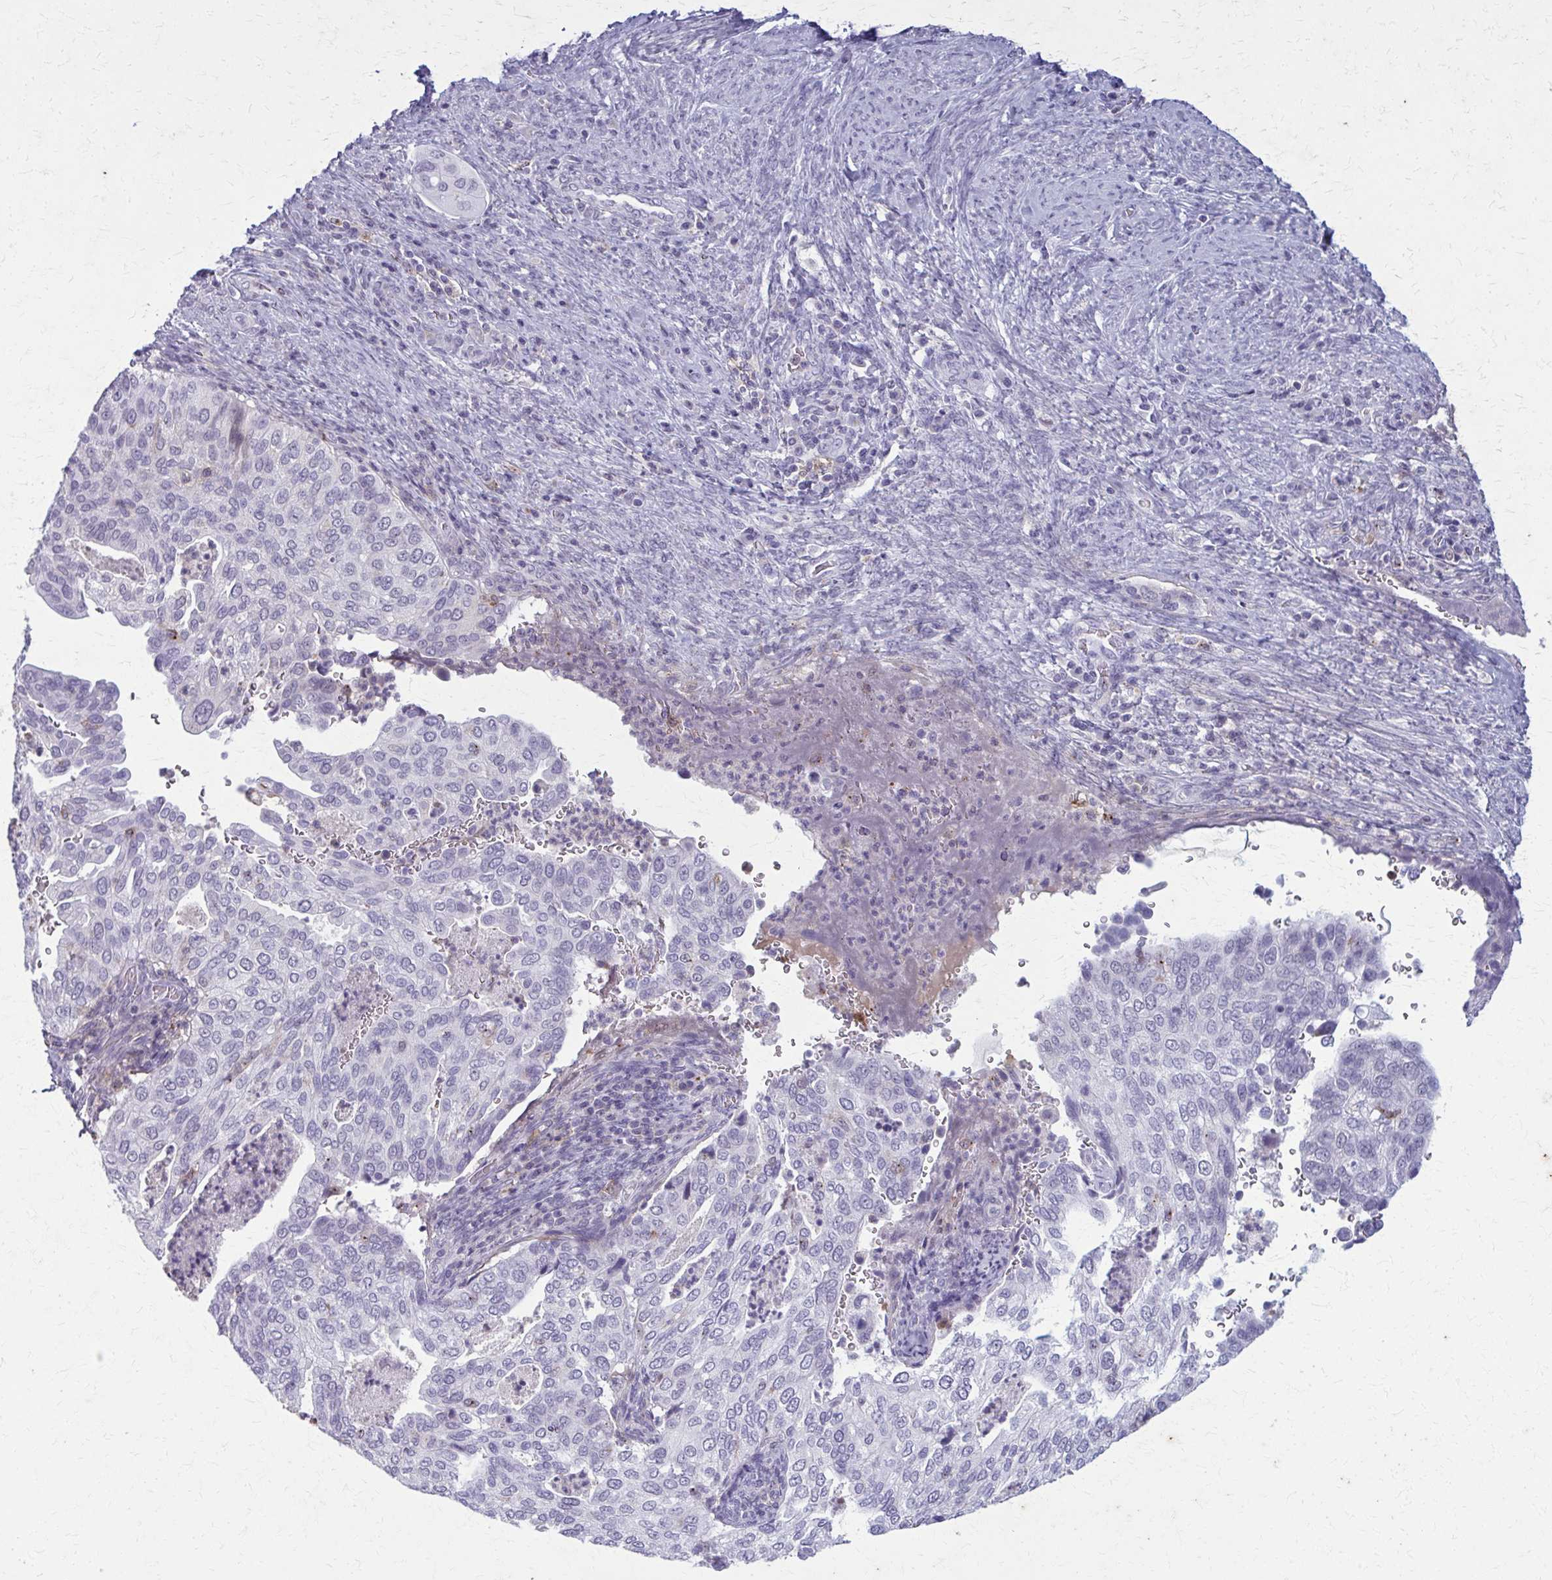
{"staining": {"intensity": "negative", "quantity": "none", "location": "none"}, "tissue": "cervical cancer", "cell_type": "Tumor cells", "image_type": "cancer", "snomed": [{"axis": "morphology", "description": "Squamous cell carcinoma, NOS"}, {"axis": "topography", "description": "Cervix"}], "caption": "There is no significant expression in tumor cells of cervical cancer.", "gene": "CARD9", "patient": {"sex": "female", "age": 38}}